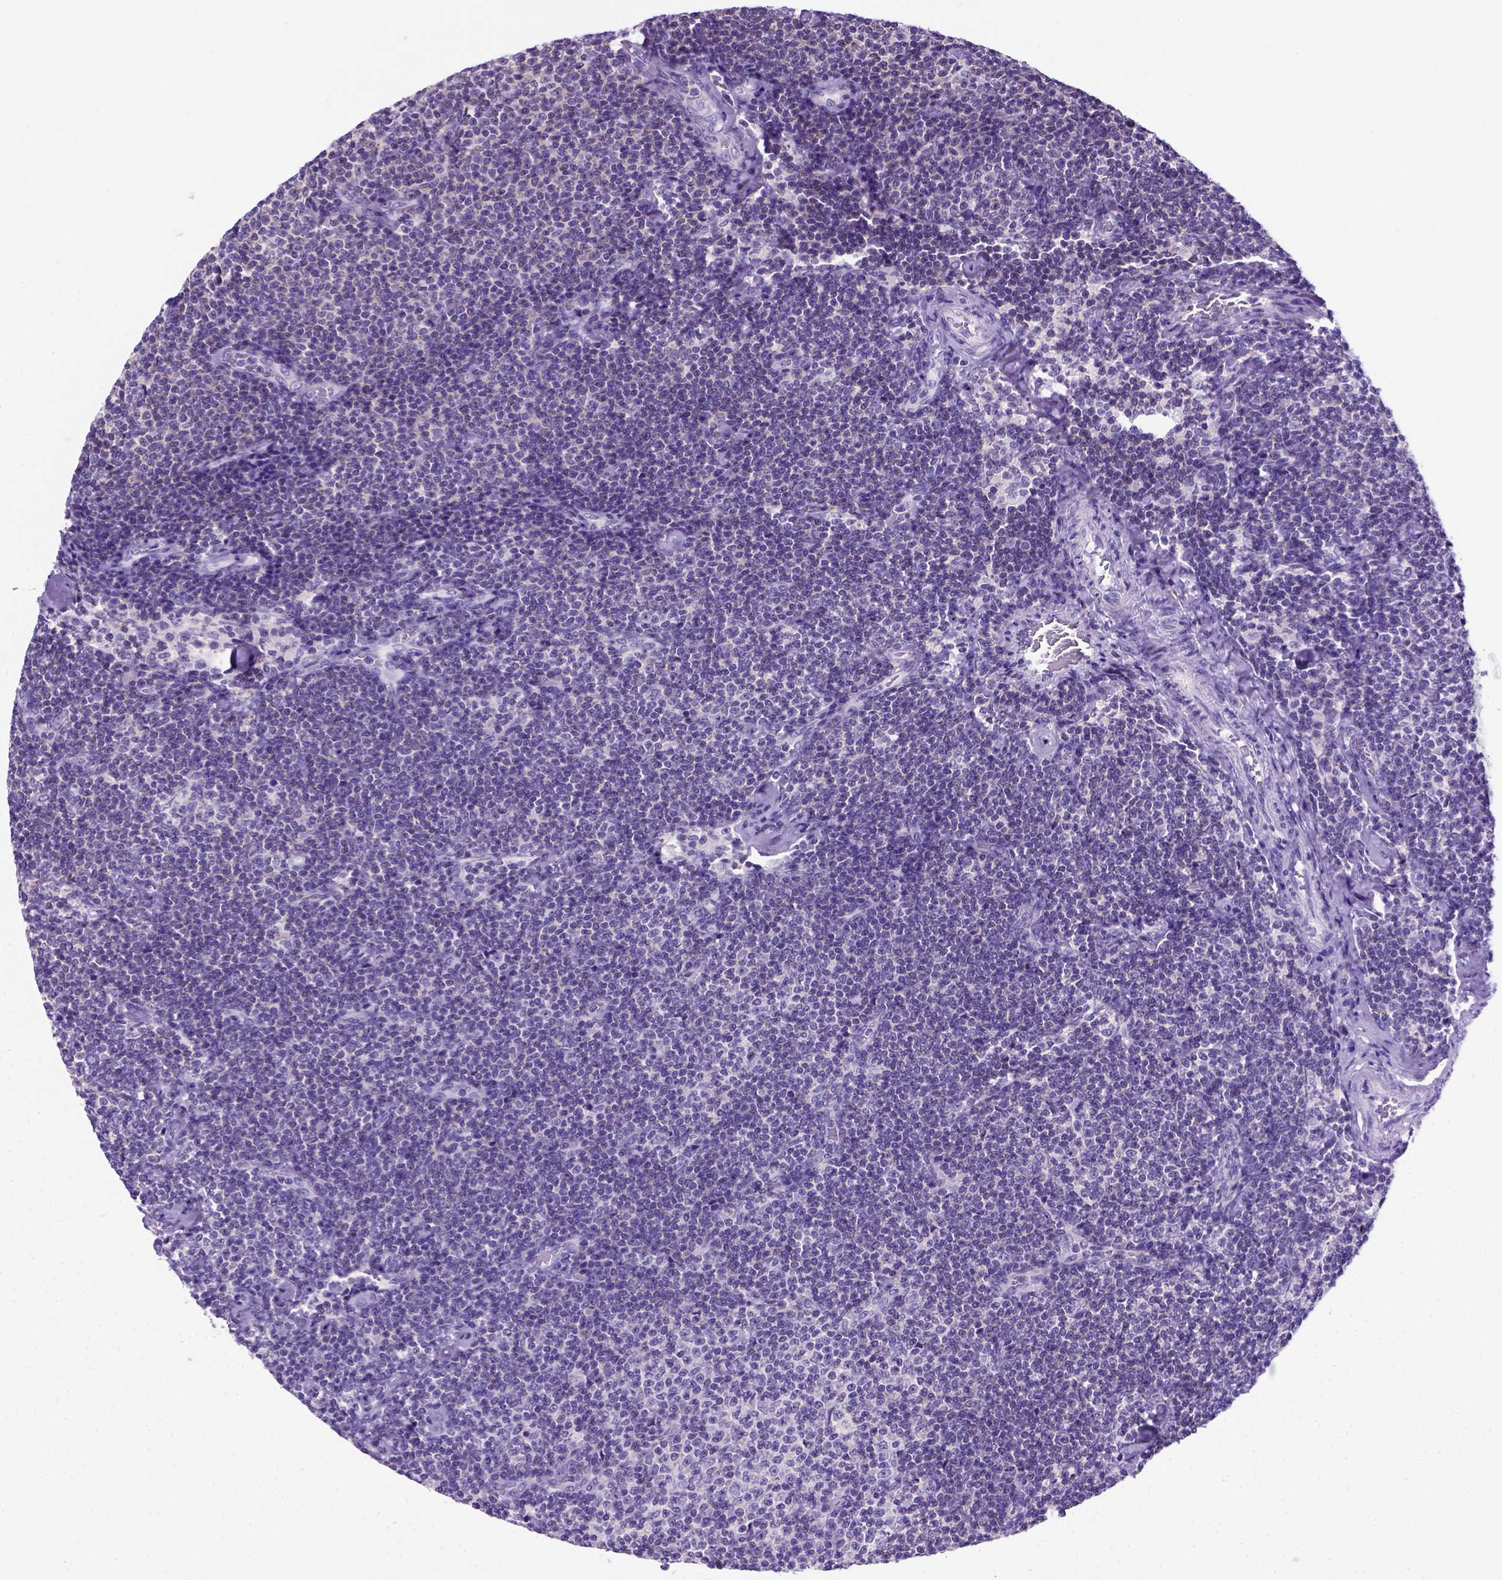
{"staining": {"intensity": "negative", "quantity": "none", "location": "none"}, "tissue": "lymphoma", "cell_type": "Tumor cells", "image_type": "cancer", "snomed": [{"axis": "morphology", "description": "Malignant lymphoma, non-Hodgkin's type, Low grade"}, {"axis": "topography", "description": "Lymph node"}], "caption": "Tumor cells are negative for protein expression in human lymphoma.", "gene": "FOXI1", "patient": {"sex": "male", "age": 81}}